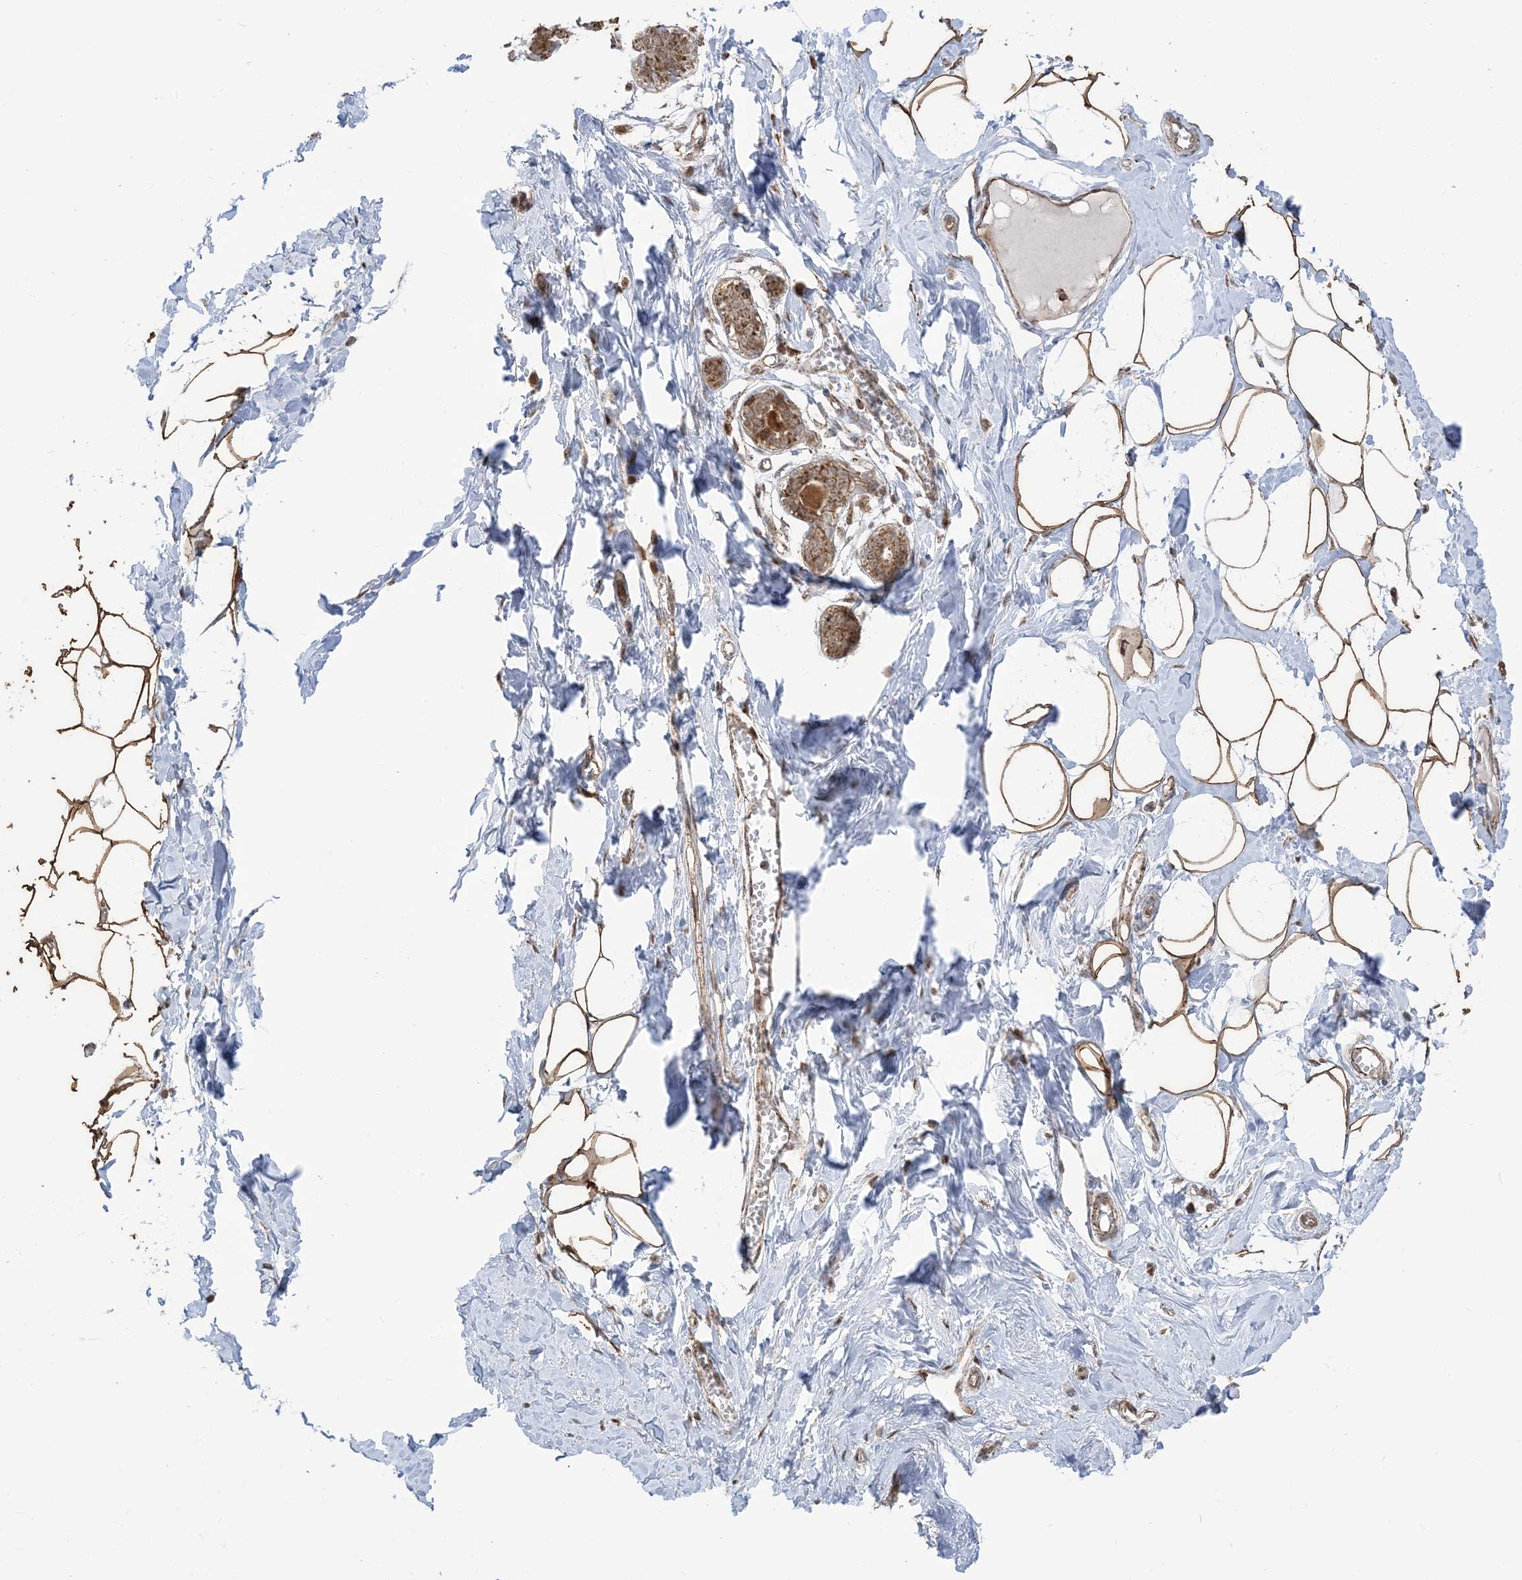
{"staining": {"intensity": "strong", "quantity": ">75%", "location": "cytoplasmic/membranous"}, "tissue": "breast", "cell_type": "Adipocytes", "image_type": "normal", "snomed": [{"axis": "morphology", "description": "Normal tissue, NOS"}, {"axis": "topography", "description": "Breast"}], "caption": "Approximately >75% of adipocytes in unremarkable breast exhibit strong cytoplasmic/membranous protein positivity as visualized by brown immunohistochemical staining.", "gene": "MAPKBP1", "patient": {"sex": "female", "age": 27}}